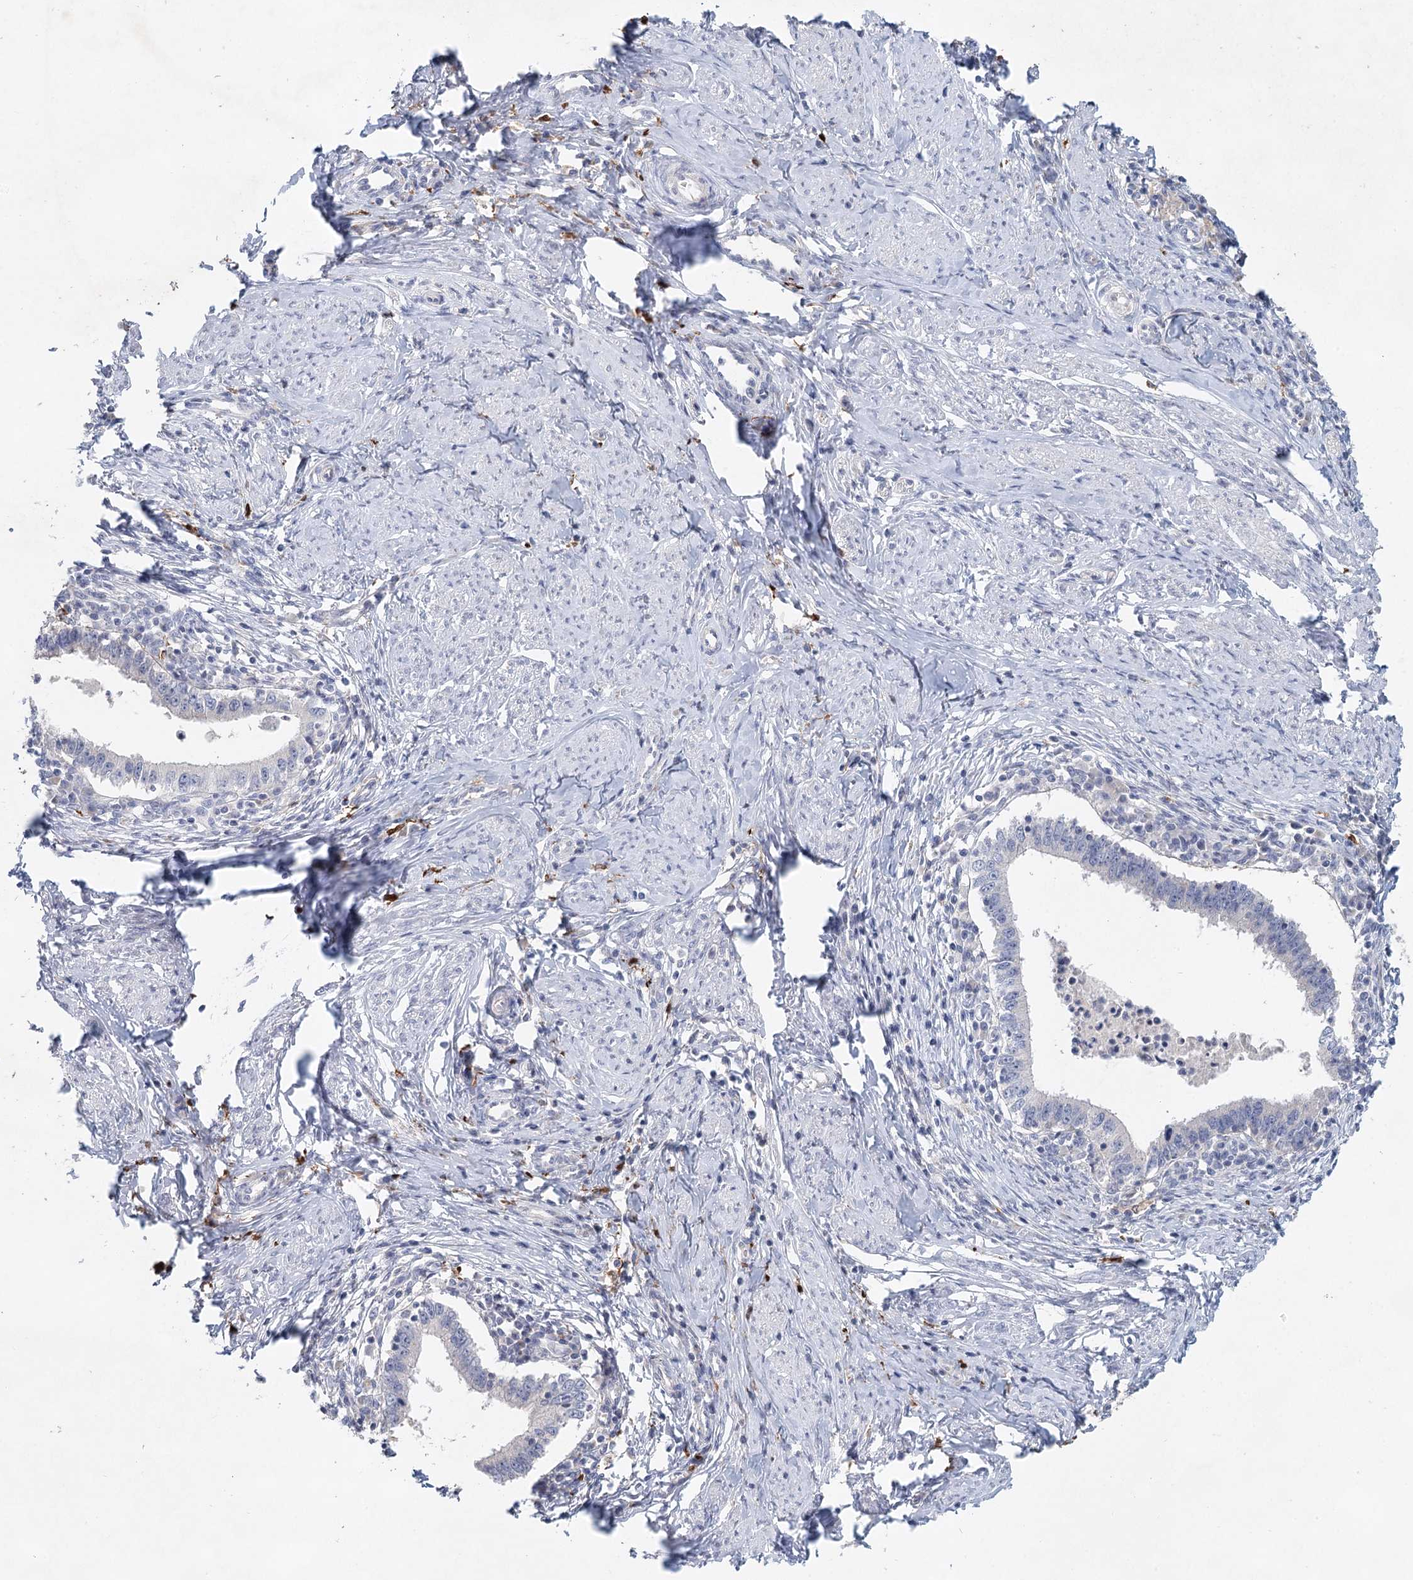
{"staining": {"intensity": "negative", "quantity": "none", "location": "none"}, "tissue": "cervical cancer", "cell_type": "Tumor cells", "image_type": "cancer", "snomed": [{"axis": "morphology", "description": "Adenocarcinoma, NOS"}, {"axis": "topography", "description": "Cervix"}], "caption": "Protein analysis of cervical cancer (adenocarcinoma) demonstrates no significant positivity in tumor cells. The staining is performed using DAB (3,3'-diaminobenzidine) brown chromogen with nuclei counter-stained in using hematoxylin.", "gene": "SLC19A3", "patient": {"sex": "female", "age": 36}}